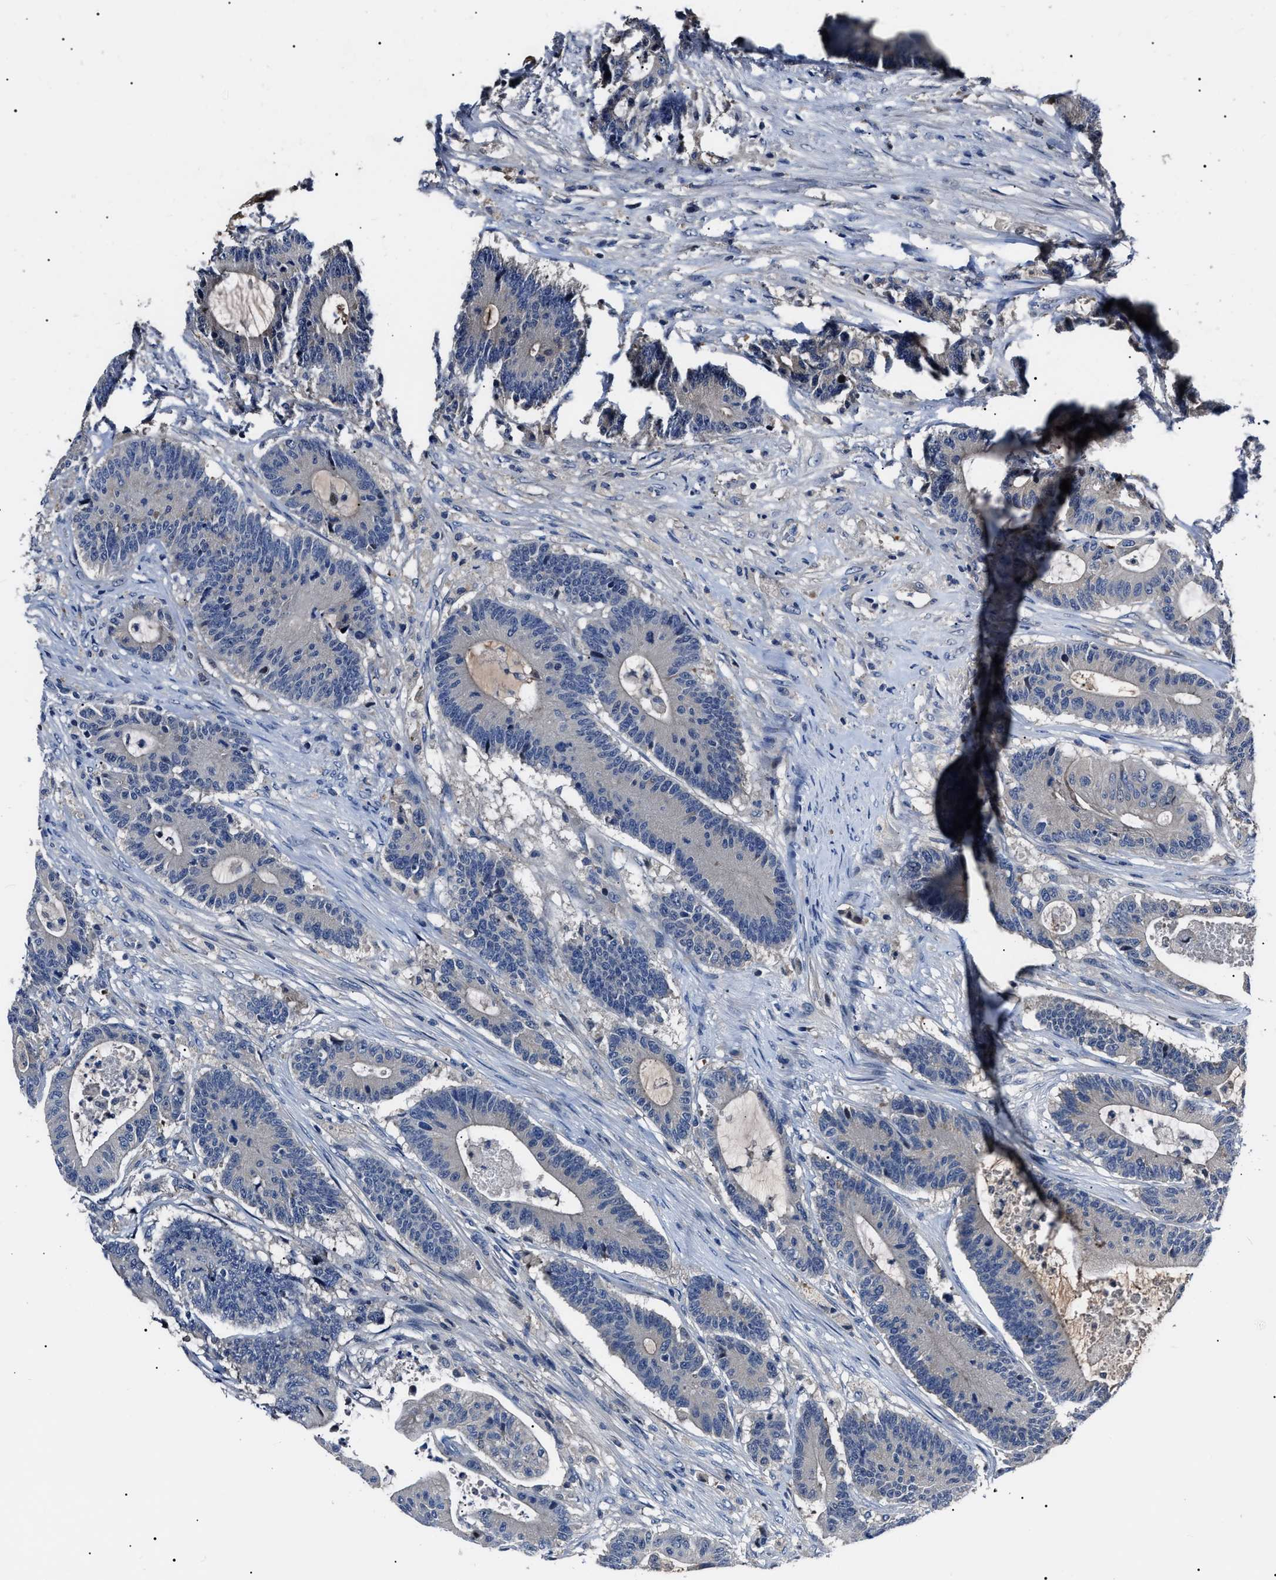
{"staining": {"intensity": "negative", "quantity": "none", "location": "none"}, "tissue": "colorectal cancer", "cell_type": "Tumor cells", "image_type": "cancer", "snomed": [{"axis": "morphology", "description": "Adenocarcinoma, NOS"}, {"axis": "topography", "description": "Colon"}], "caption": "IHC photomicrograph of colorectal adenocarcinoma stained for a protein (brown), which exhibits no positivity in tumor cells. (Brightfield microscopy of DAB immunohistochemistry (IHC) at high magnification).", "gene": "IFT81", "patient": {"sex": "female", "age": 84}}